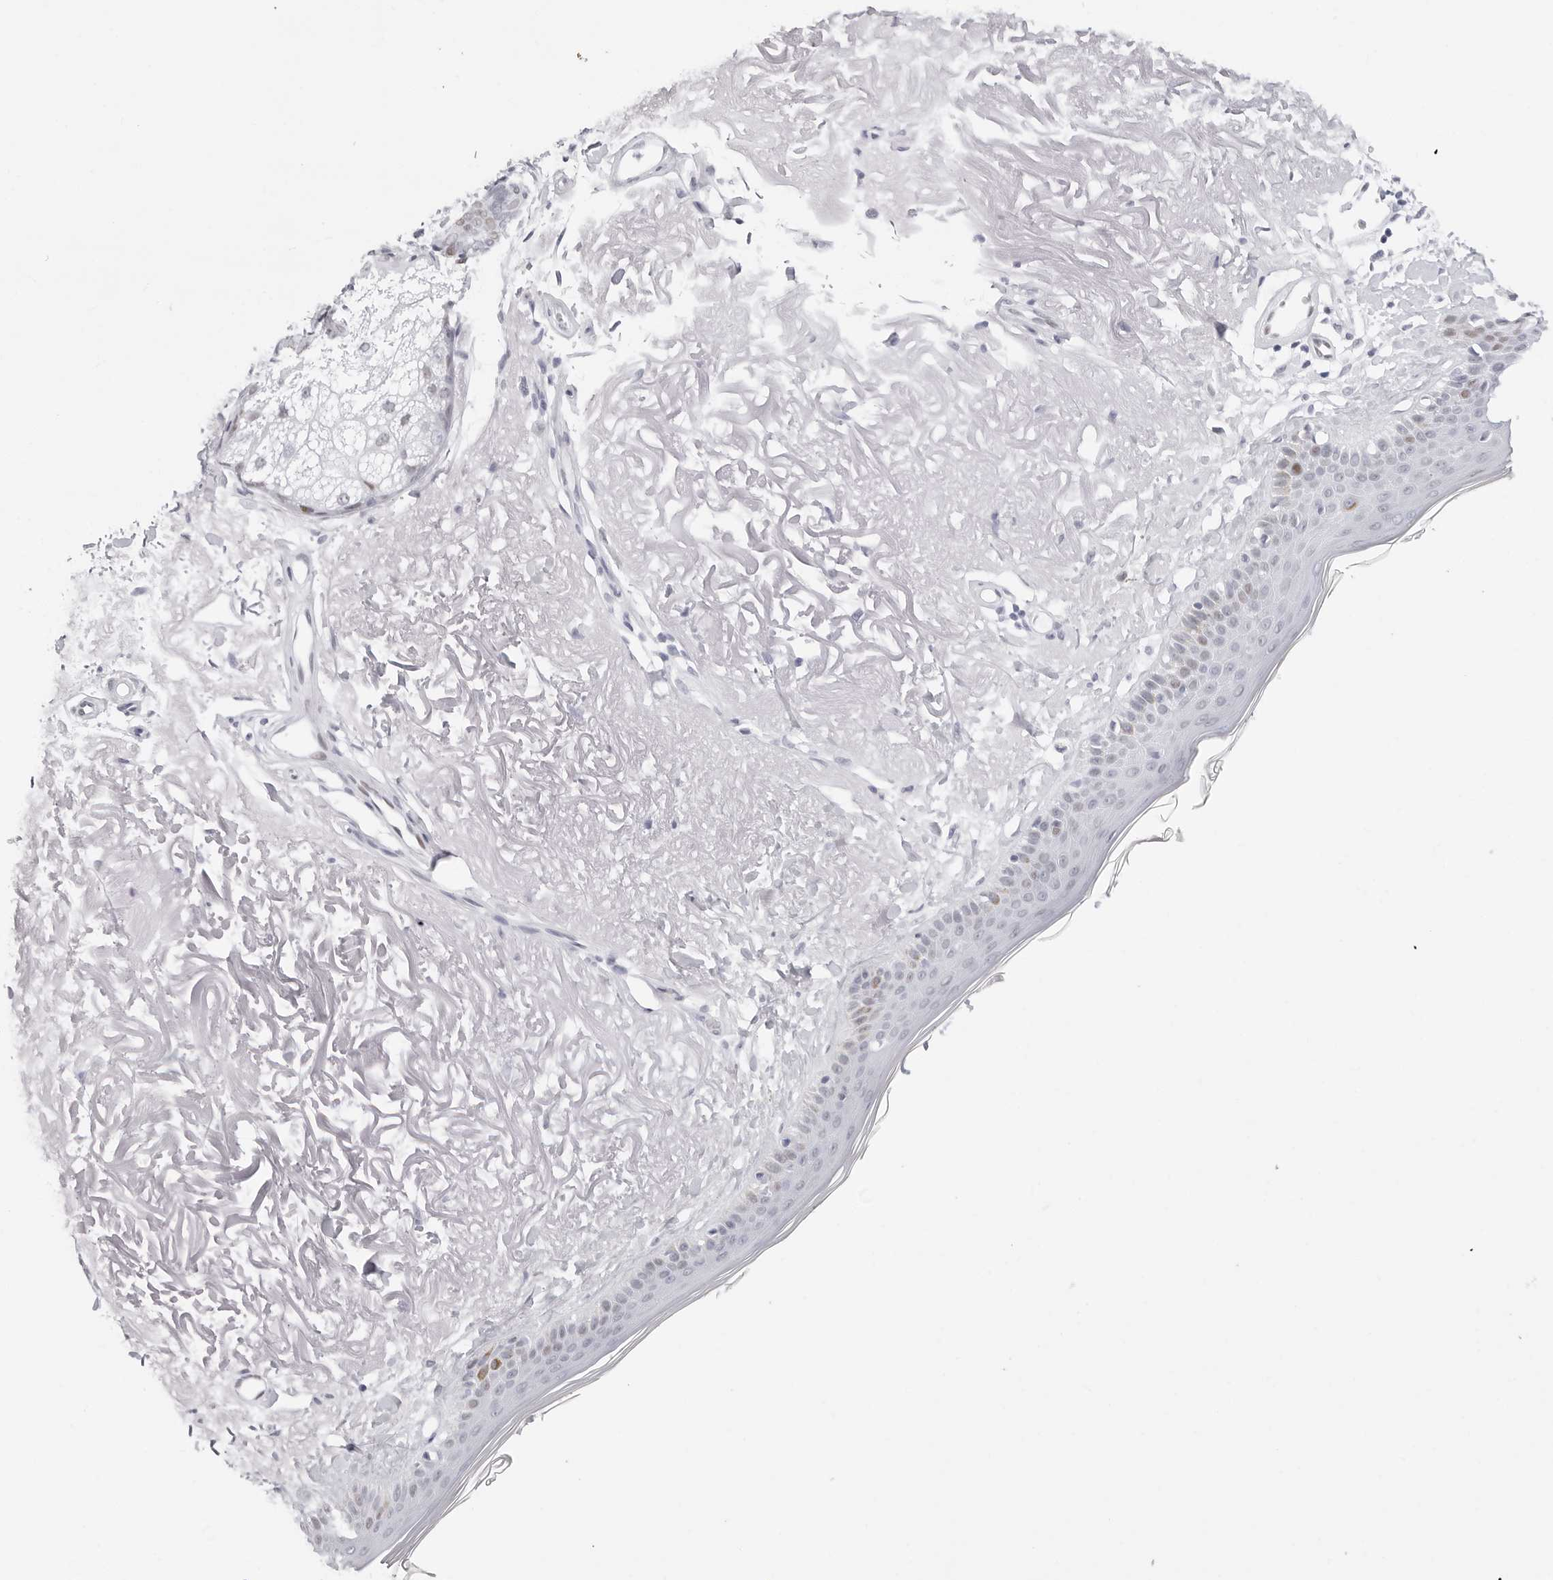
{"staining": {"intensity": "negative", "quantity": "none", "location": "none"}, "tissue": "skin", "cell_type": "Fibroblasts", "image_type": "normal", "snomed": [{"axis": "morphology", "description": "Normal tissue, NOS"}, {"axis": "topography", "description": "Skin"}, {"axis": "topography", "description": "Skeletal muscle"}], "caption": "A histopathology image of skin stained for a protein demonstrates no brown staining in fibroblasts. (Brightfield microscopy of DAB immunohistochemistry (IHC) at high magnification).", "gene": "NASP", "patient": {"sex": "male", "age": 83}}